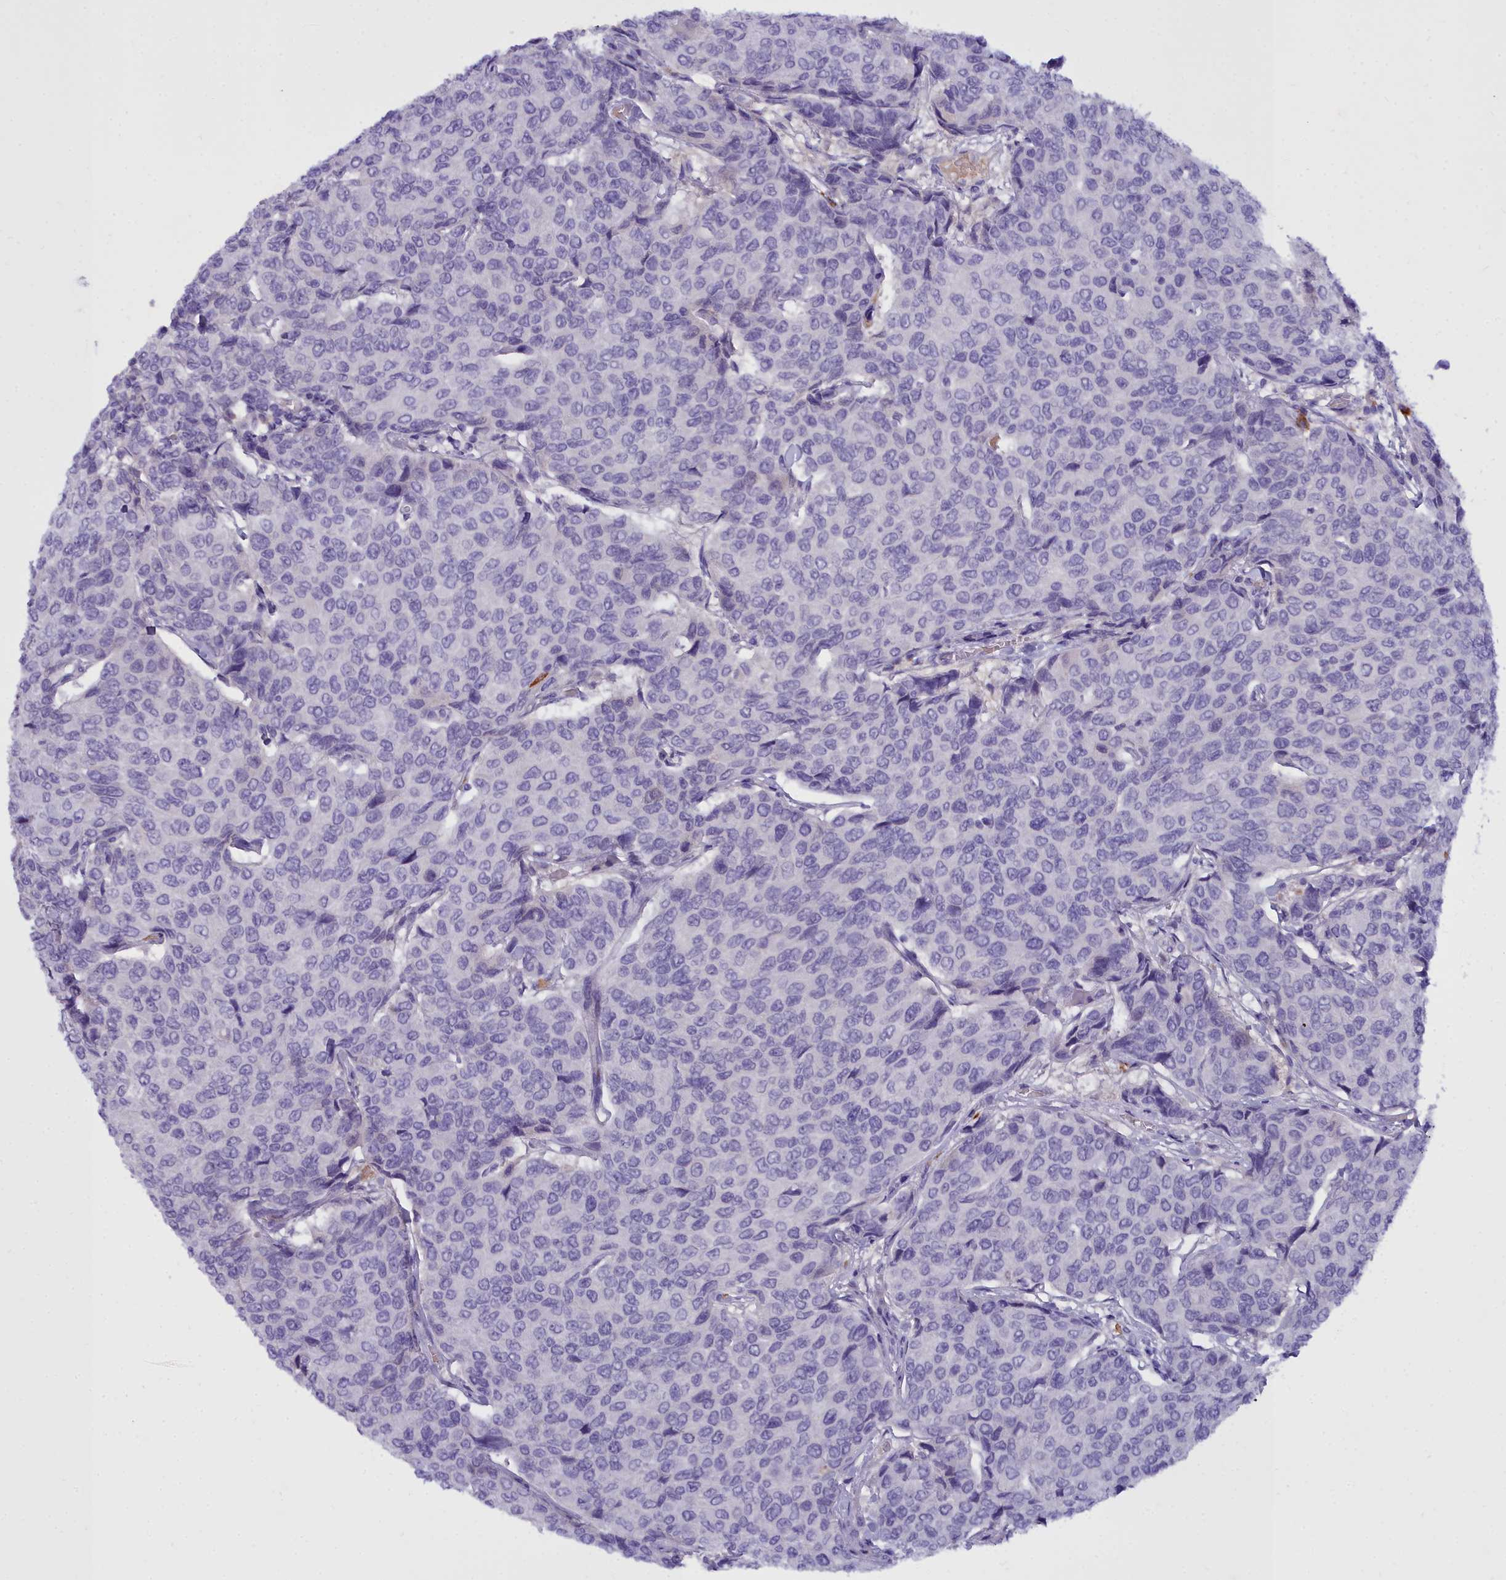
{"staining": {"intensity": "negative", "quantity": "none", "location": "none"}, "tissue": "breast cancer", "cell_type": "Tumor cells", "image_type": "cancer", "snomed": [{"axis": "morphology", "description": "Duct carcinoma"}, {"axis": "topography", "description": "Breast"}], "caption": "Human breast cancer (infiltrating ductal carcinoma) stained for a protein using IHC demonstrates no staining in tumor cells.", "gene": "OSTN", "patient": {"sex": "female", "age": 55}}